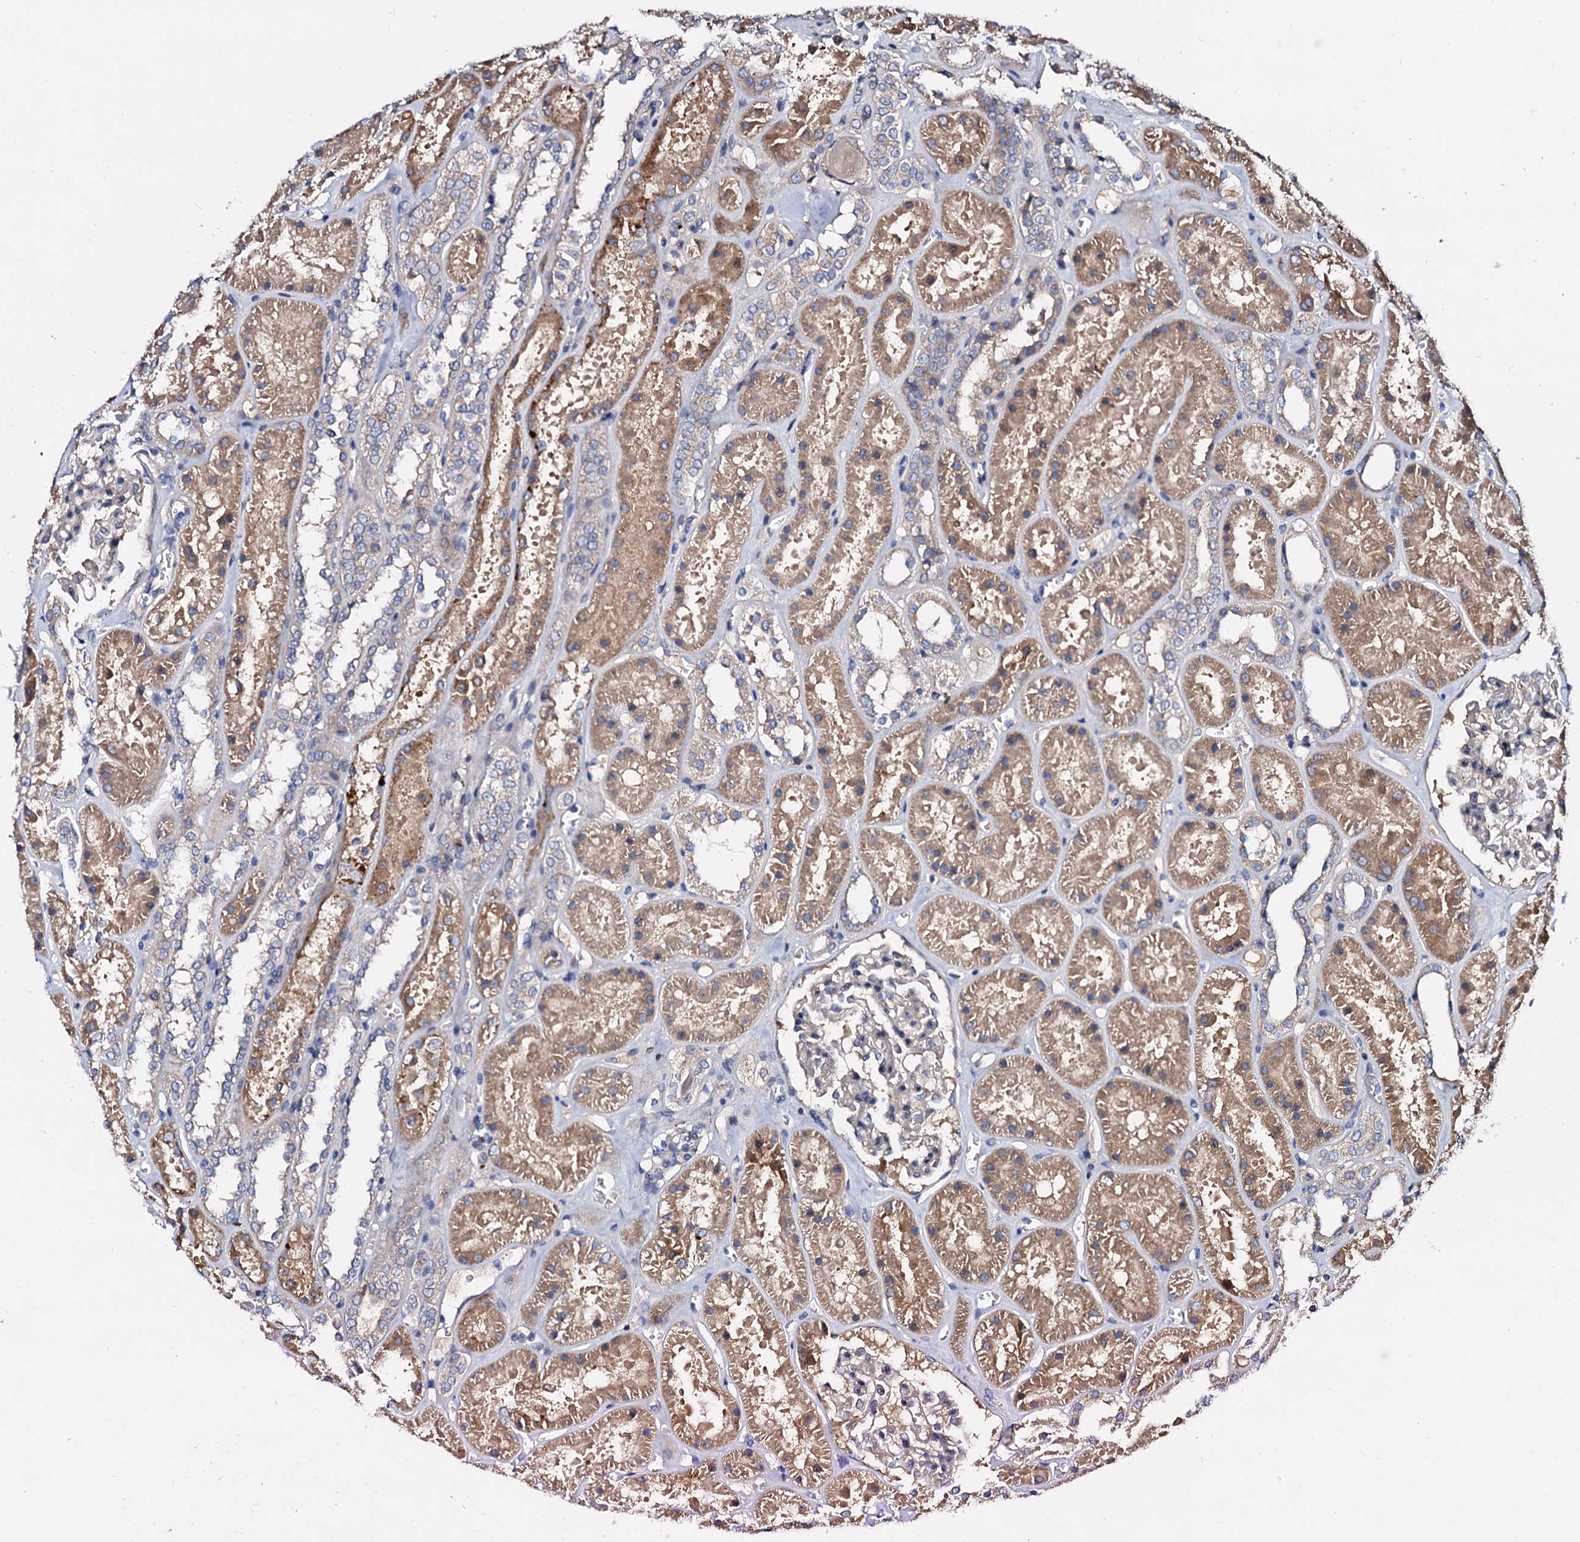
{"staining": {"intensity": "weak", "quantity": "<25%", "location": "cytoplasmic/membranous"}, "tissue": "kidney", "cell_type": "Cells in glomeruli", "image_type": "normal", "snomed": [{"axis": "morphology", "description": "Normal tissue, NOS"}, {"axis": "topography", "description": "Kidney"}], "caption": "The image reveals no staining of cells in glomeruli in benign kidney.", "gene": "FIBIN", "patient": {"sex": "female", "age": 41}}